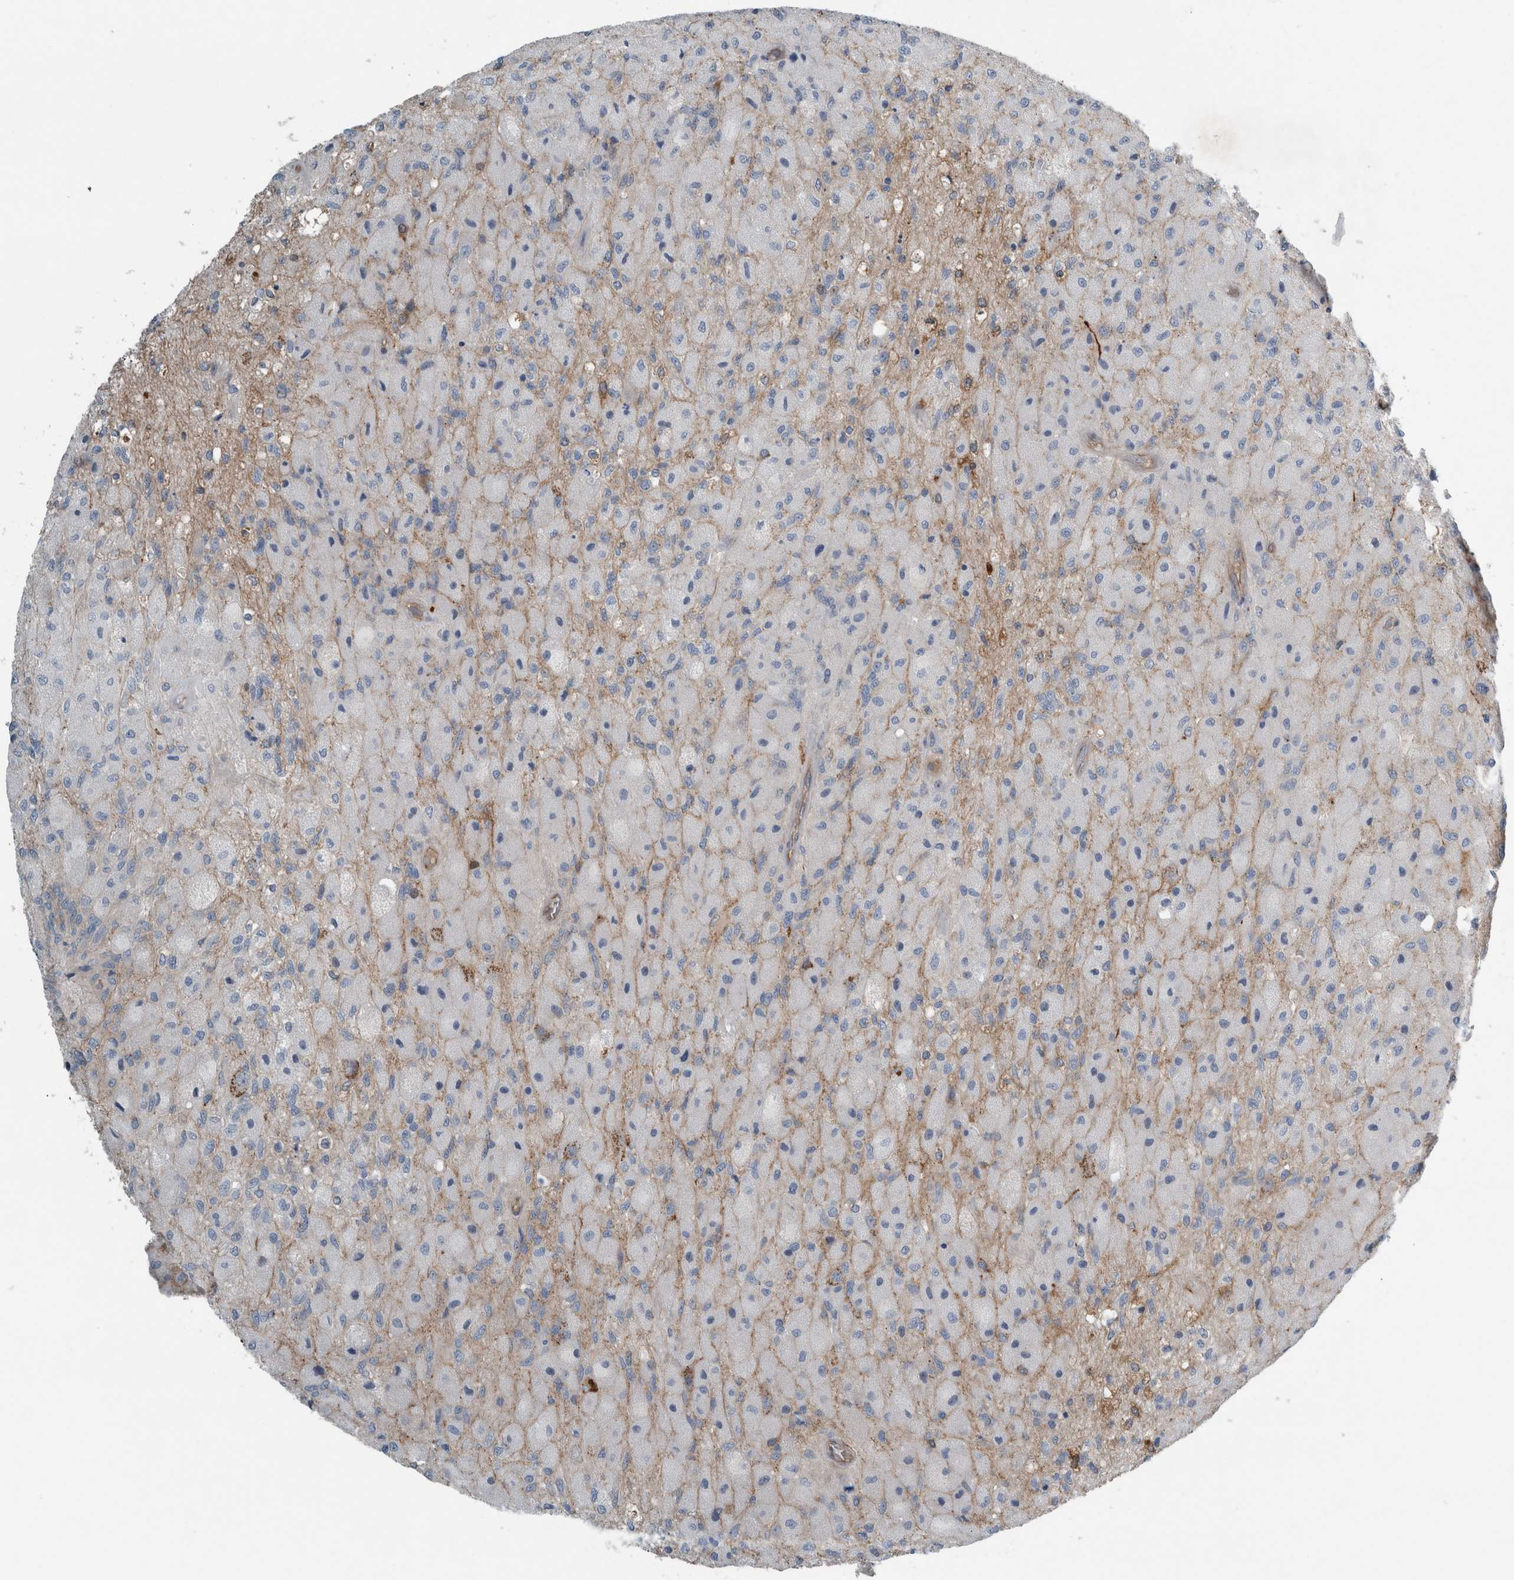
{"staining": {"intensity": "moderate", "quantity": "25%-75%", "location": "cytoplasmic/membranous"}, "tissue": "glioma", "cell_type": "Tumor cells", "image_type": "cancer", "snomed": [{"axis": "morphology", "description": "Normal tissue, NOS"}, {"axis": "morphology", "description": "Glioma, malignant, High grade"}, {"axis": "topography", "description": "Cerebral cortex"}], "caption": "Human malignant high-grade glioma stained for a protein (brown) shows moderate cytoplasmic/membranous positive positivity in approximately 25%-75% of tumor cells.", "gene": "GLT8D2", "patient": {"sex": "male", "age": 77}}